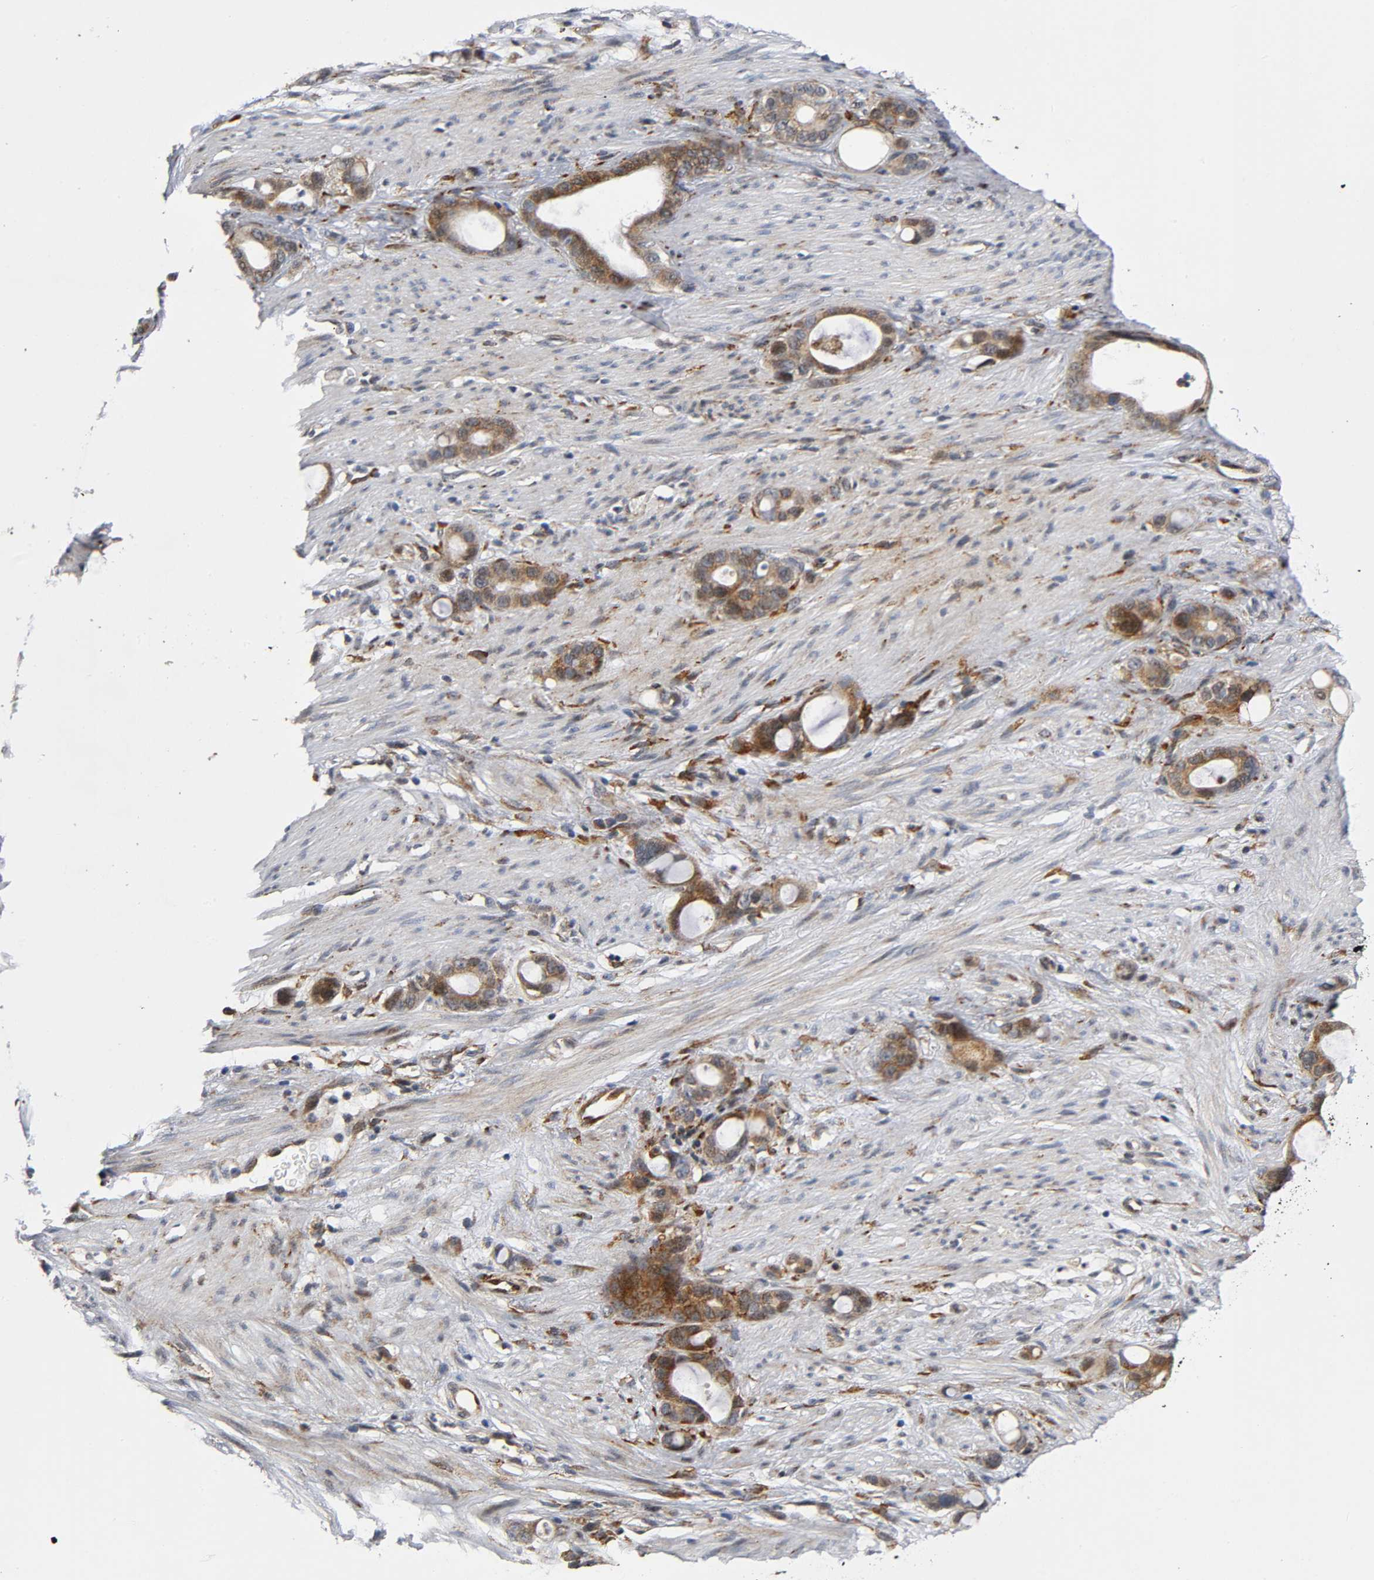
{"staining": {"intensity": "moderate", "quantity": ">75%", "location": "cytoplasmic/membranous"}, "tissue": "stomach cancer", "cell_type": "Tumor cells", "image_type": "cancer", "snomed": [{"axis": "morphology", "description": "Adenocarcinoma, NOS"}, {"axis": "topography", "description": "Stomach"}], "caption": "Tumor cells exhibit medium levels of moderate cytoplasmic/membranous staining in approximately >75% of cells in stomach cancer (adenocarcinoma). The staining was performed using DAB (3,3'-diaminobenzidine) to visualize the protein expression in brown, while the nuclei were stained in blue with hematoxylin (Magnification: 20x).", "gene": "SOS2", "patient": {"sex": "female", "age": 75}}